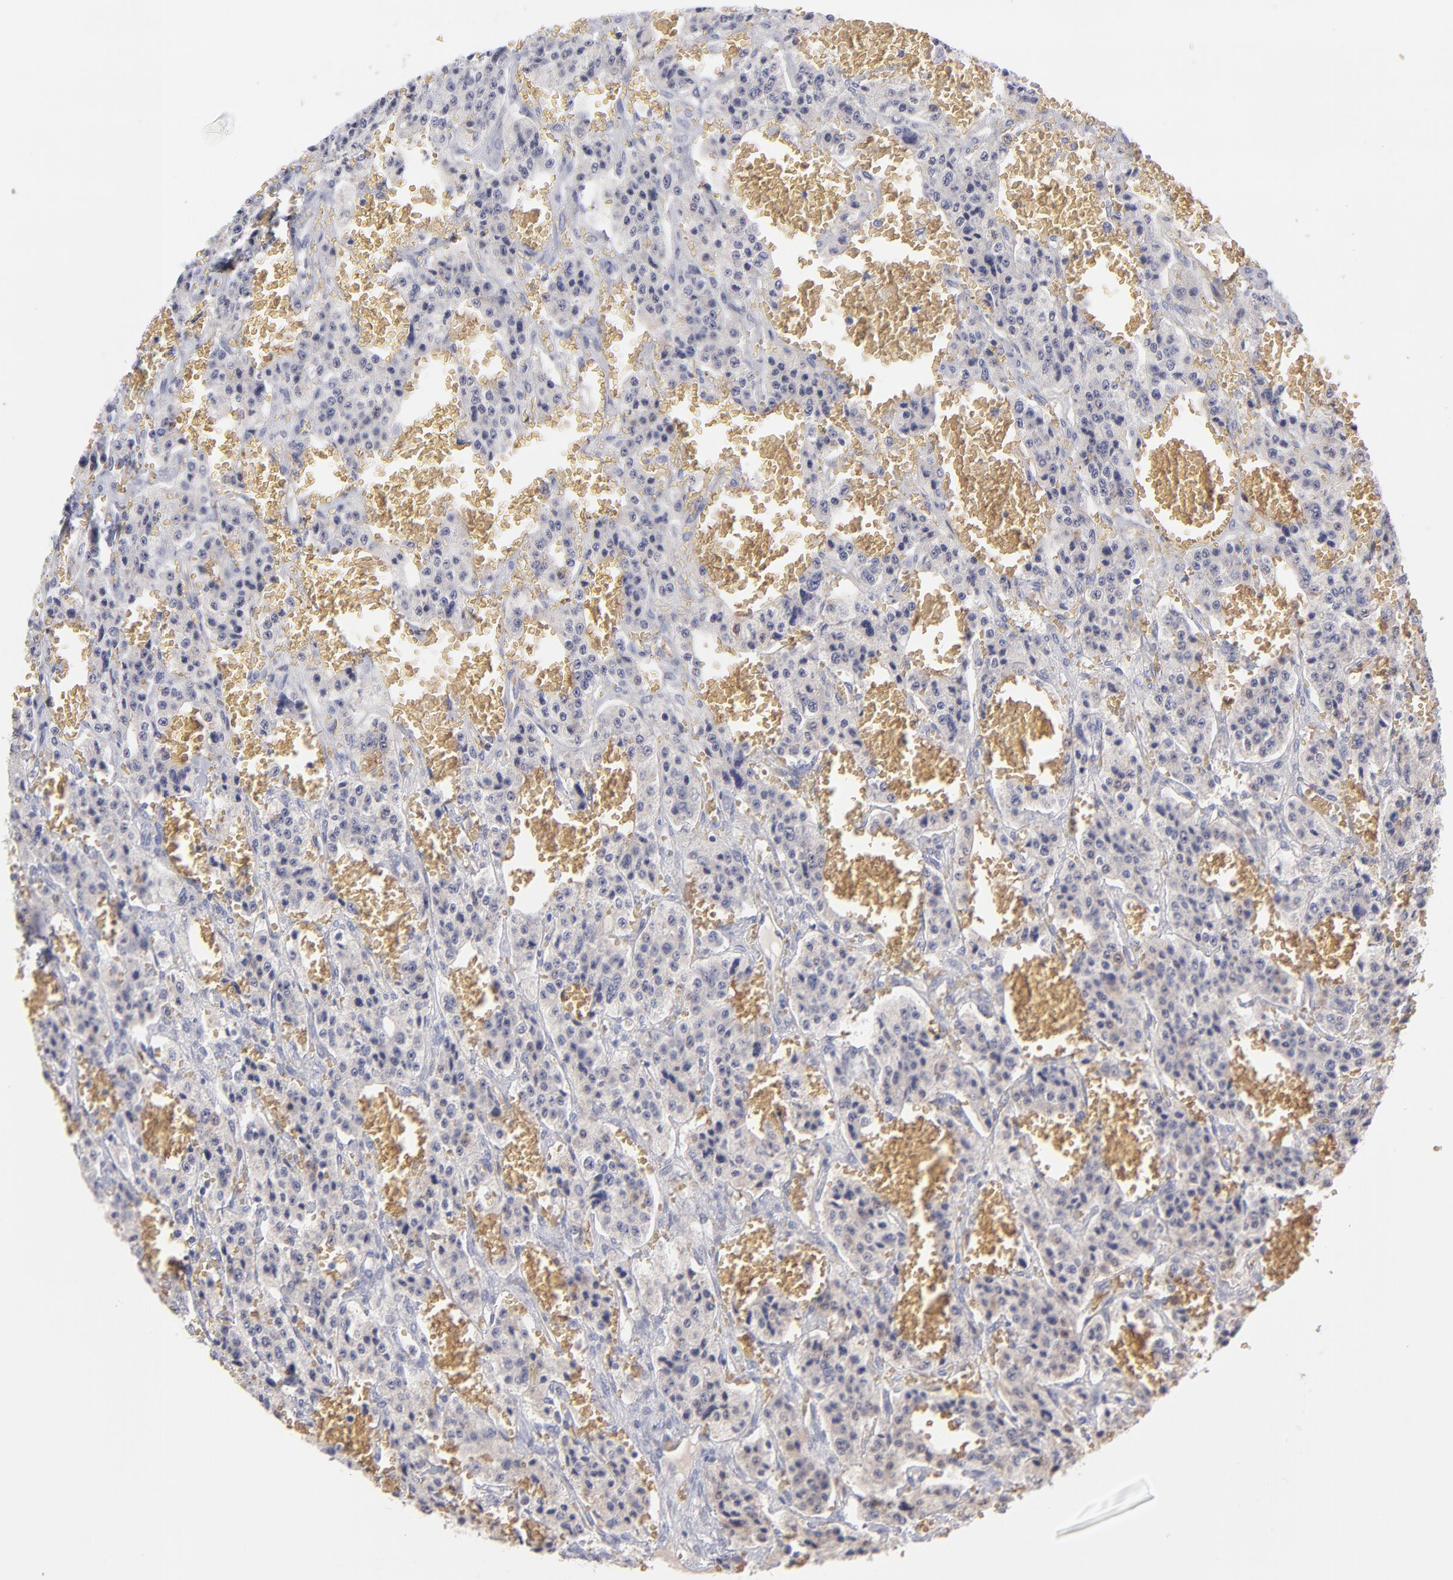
{"staining": {"intensity": "weak", "quantity": ">75%", "location": "cytoplasmic/membranous"}, "tissue": "carcinoid", "cell_type": "Tumor cells", "image_type": "cancer", "snomed": [{"axis": "morphology", "description": "Carcinoid, malignant, NOS"}, {"axis": "topography", "description": "Small intestine"}], "caption": "Carcinoid stained with a protein marker demonstrates weak staining in tumor cells.", "gene": "F13B", "patient": {"sex": "male", "age": 52}}